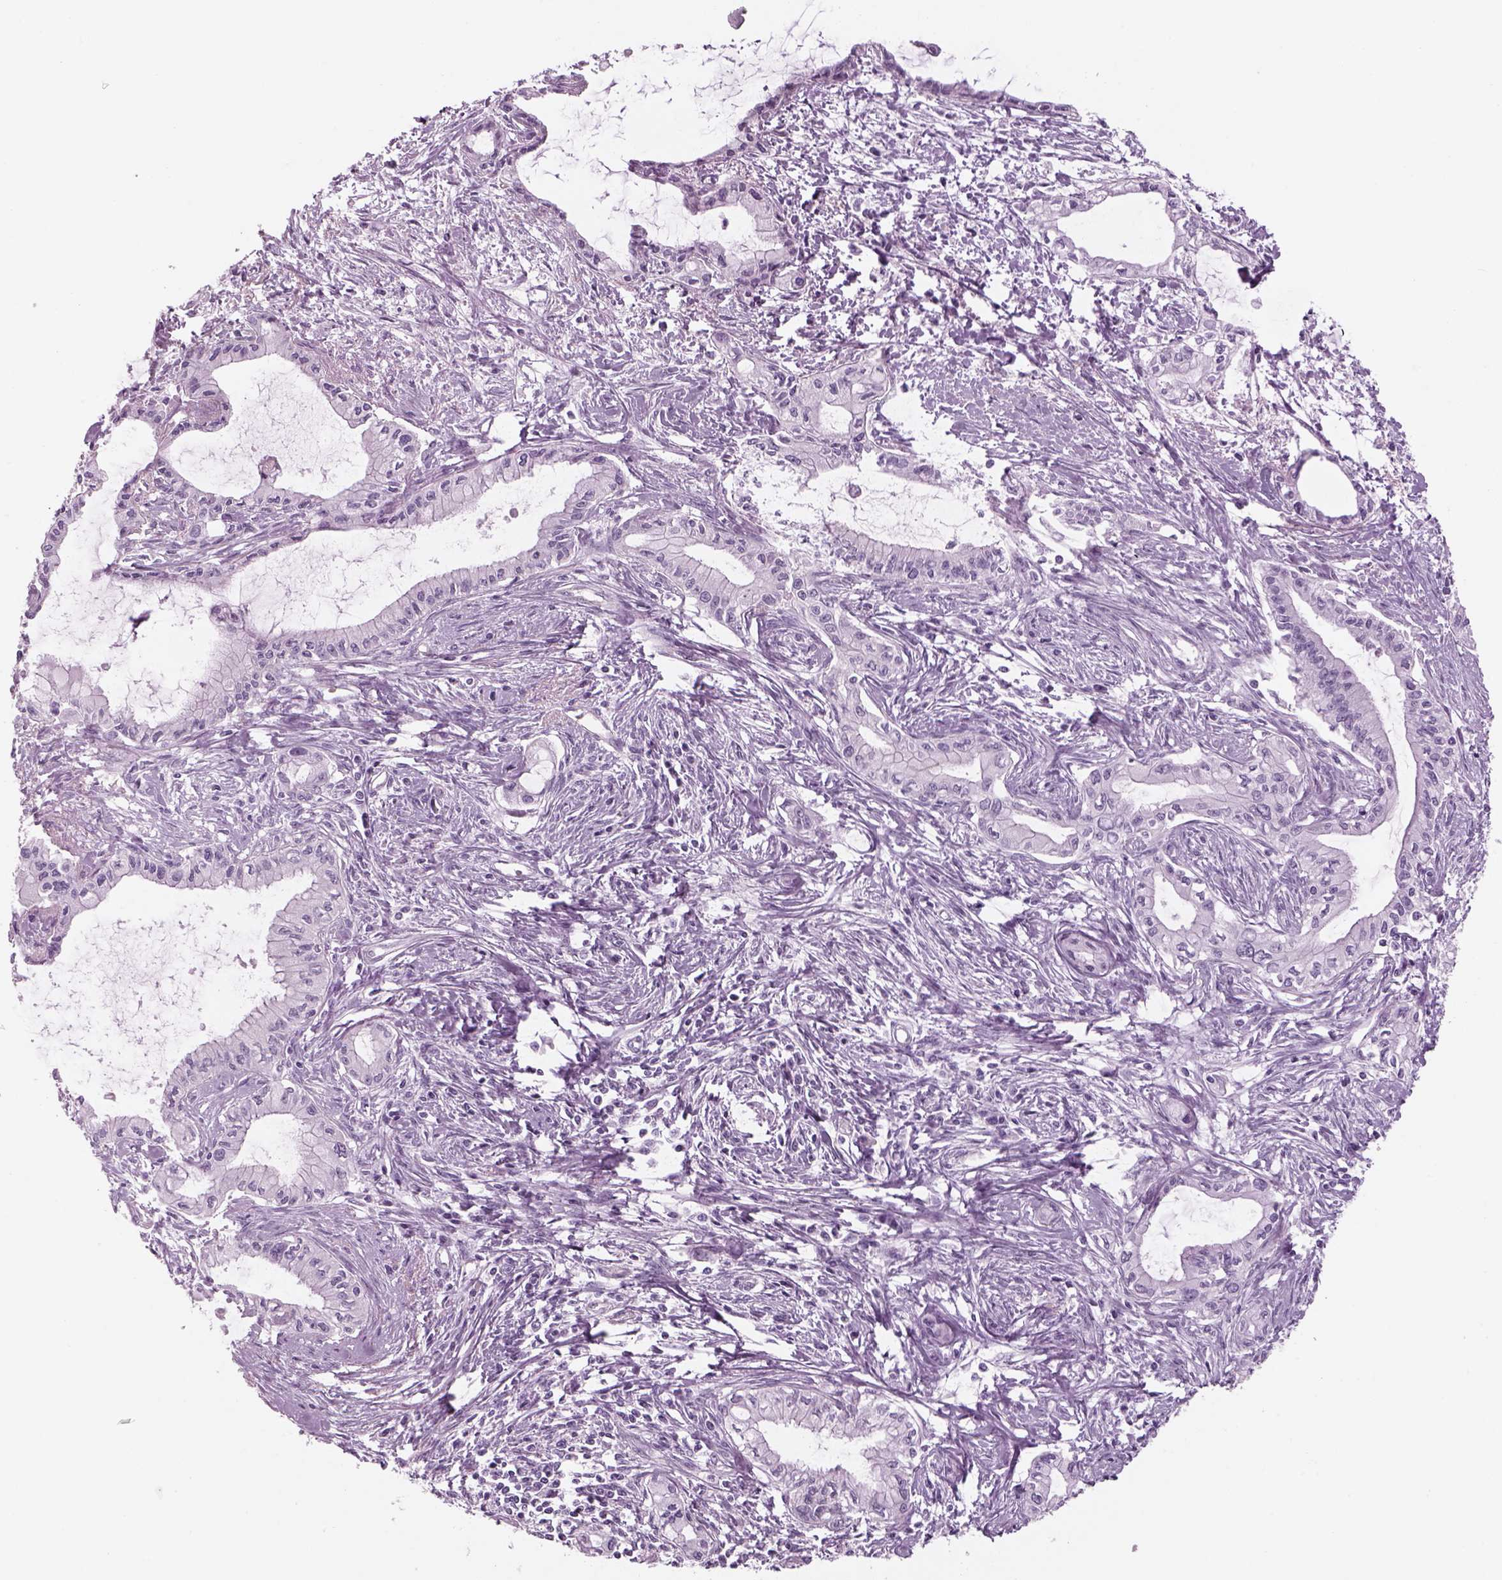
{"staining": {"intensity": "negative", "quantity": "none", "location": "none"}, "tissue": "pancreatic cancer", "cell_type": "Tumor cells", "image_type": "cancer", "snomed": [{"axis": "morphology", "description": "Adenocarcinoma, NOS"}, {"axis": "topography", "description": "Pancreas"}], "caption": "Immunohistochemistry (IHC) photomicrograph of human pancreatic cancer stained for a protein (brown), which displays no staining in tumor cells. (DAB (3,3'-diaminobenzidine) immunohistochemistry (IHC) visualized using brightfield microscopy, high magnification).", "gene": "GAS2L2", "patient": {"sex": "male", "age": 48}}